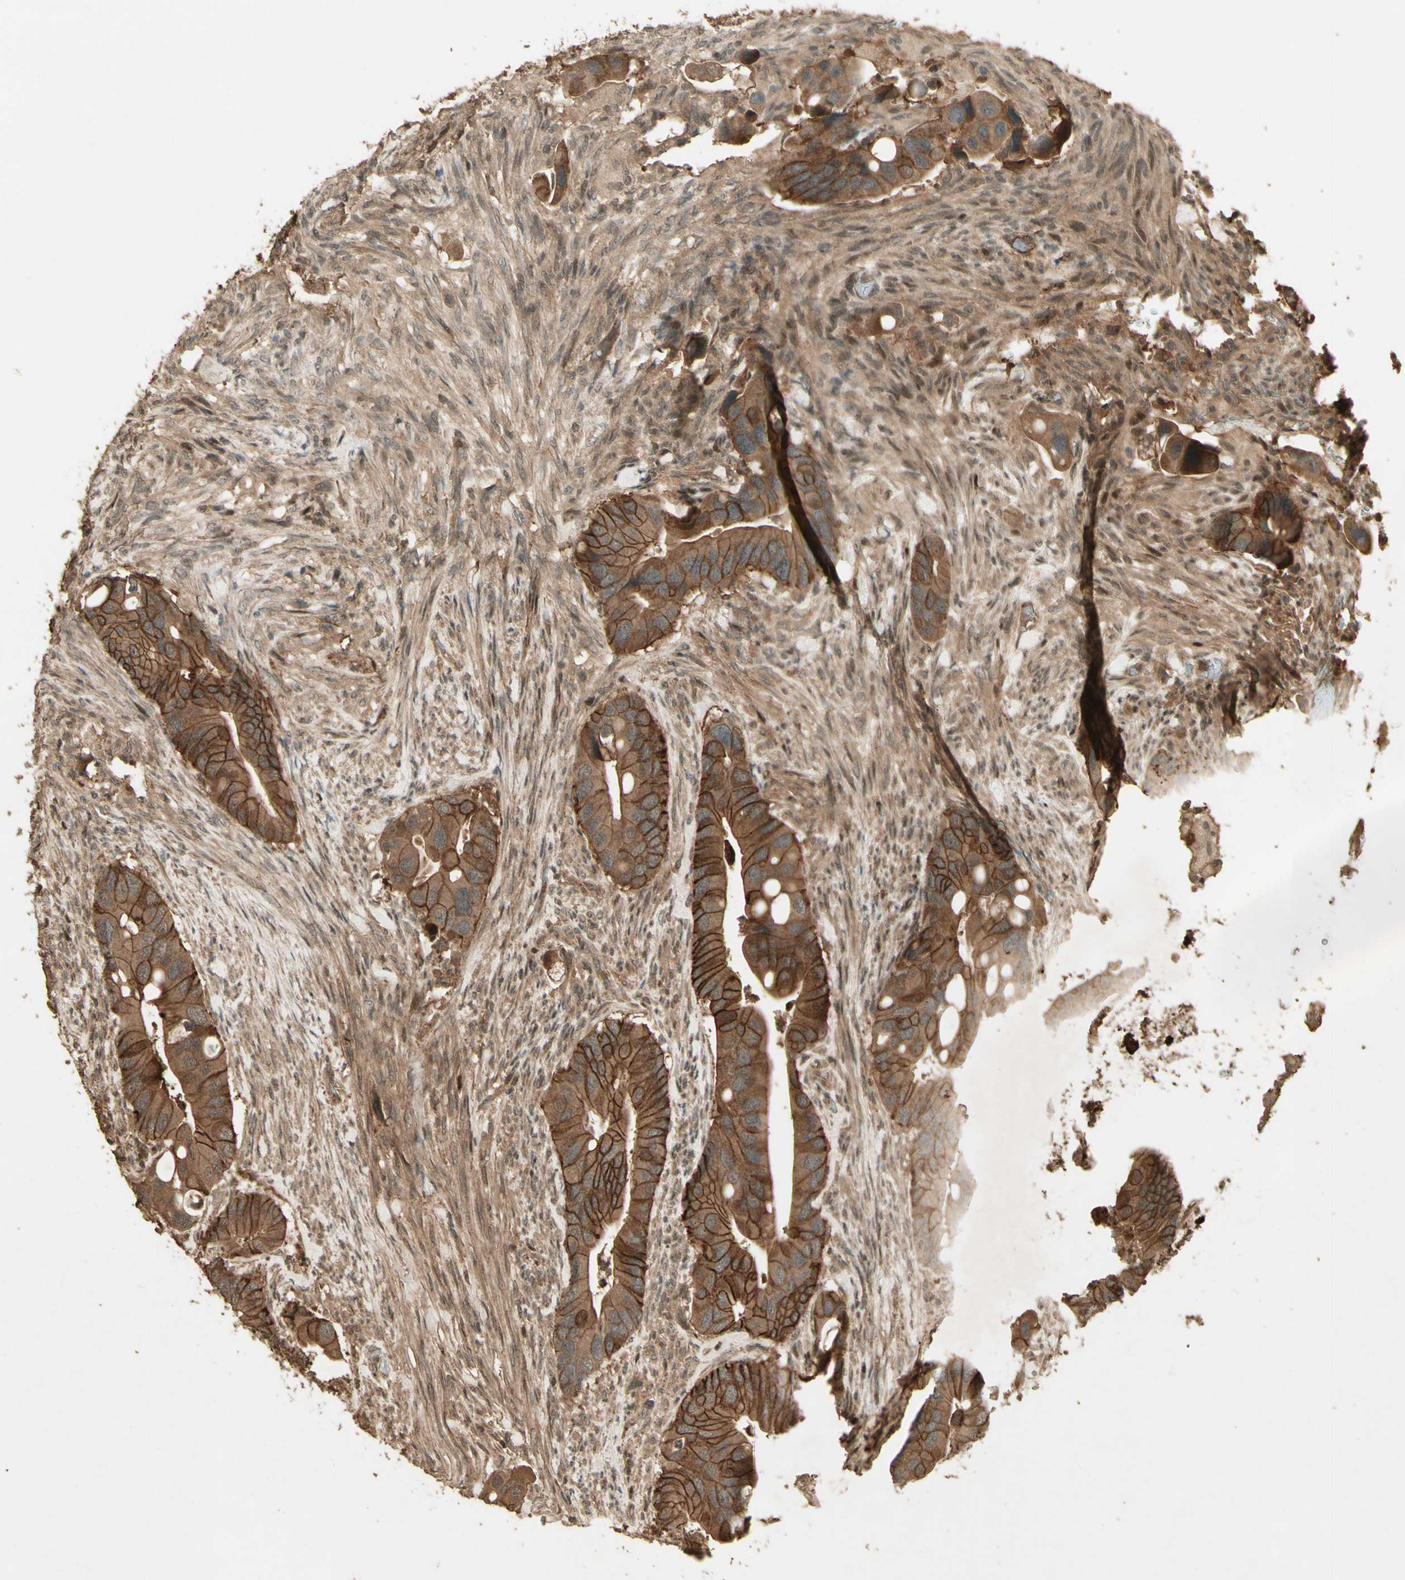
{"staining": {"intensity": "moderate", "quantity": ">75%", "location": "cytoplasmic/membranous"}, "tissue": "colorectal cancer", "cell_type": "Tumor cells", "image_type": "cancer", "snomed": [{"axis": "morphology", "description": "Adenocarcinoma, NOS"}, {"axis": "topography", "description": "Rectum"}], "caption": "Moderate cytoplasmic/membranous positivity is seen in approximately >75% of tumor cells in colorectal cancer (adenocarcinoma).", "gene": "SMAD9", "patient": {"sex": "female", "age": 57}}